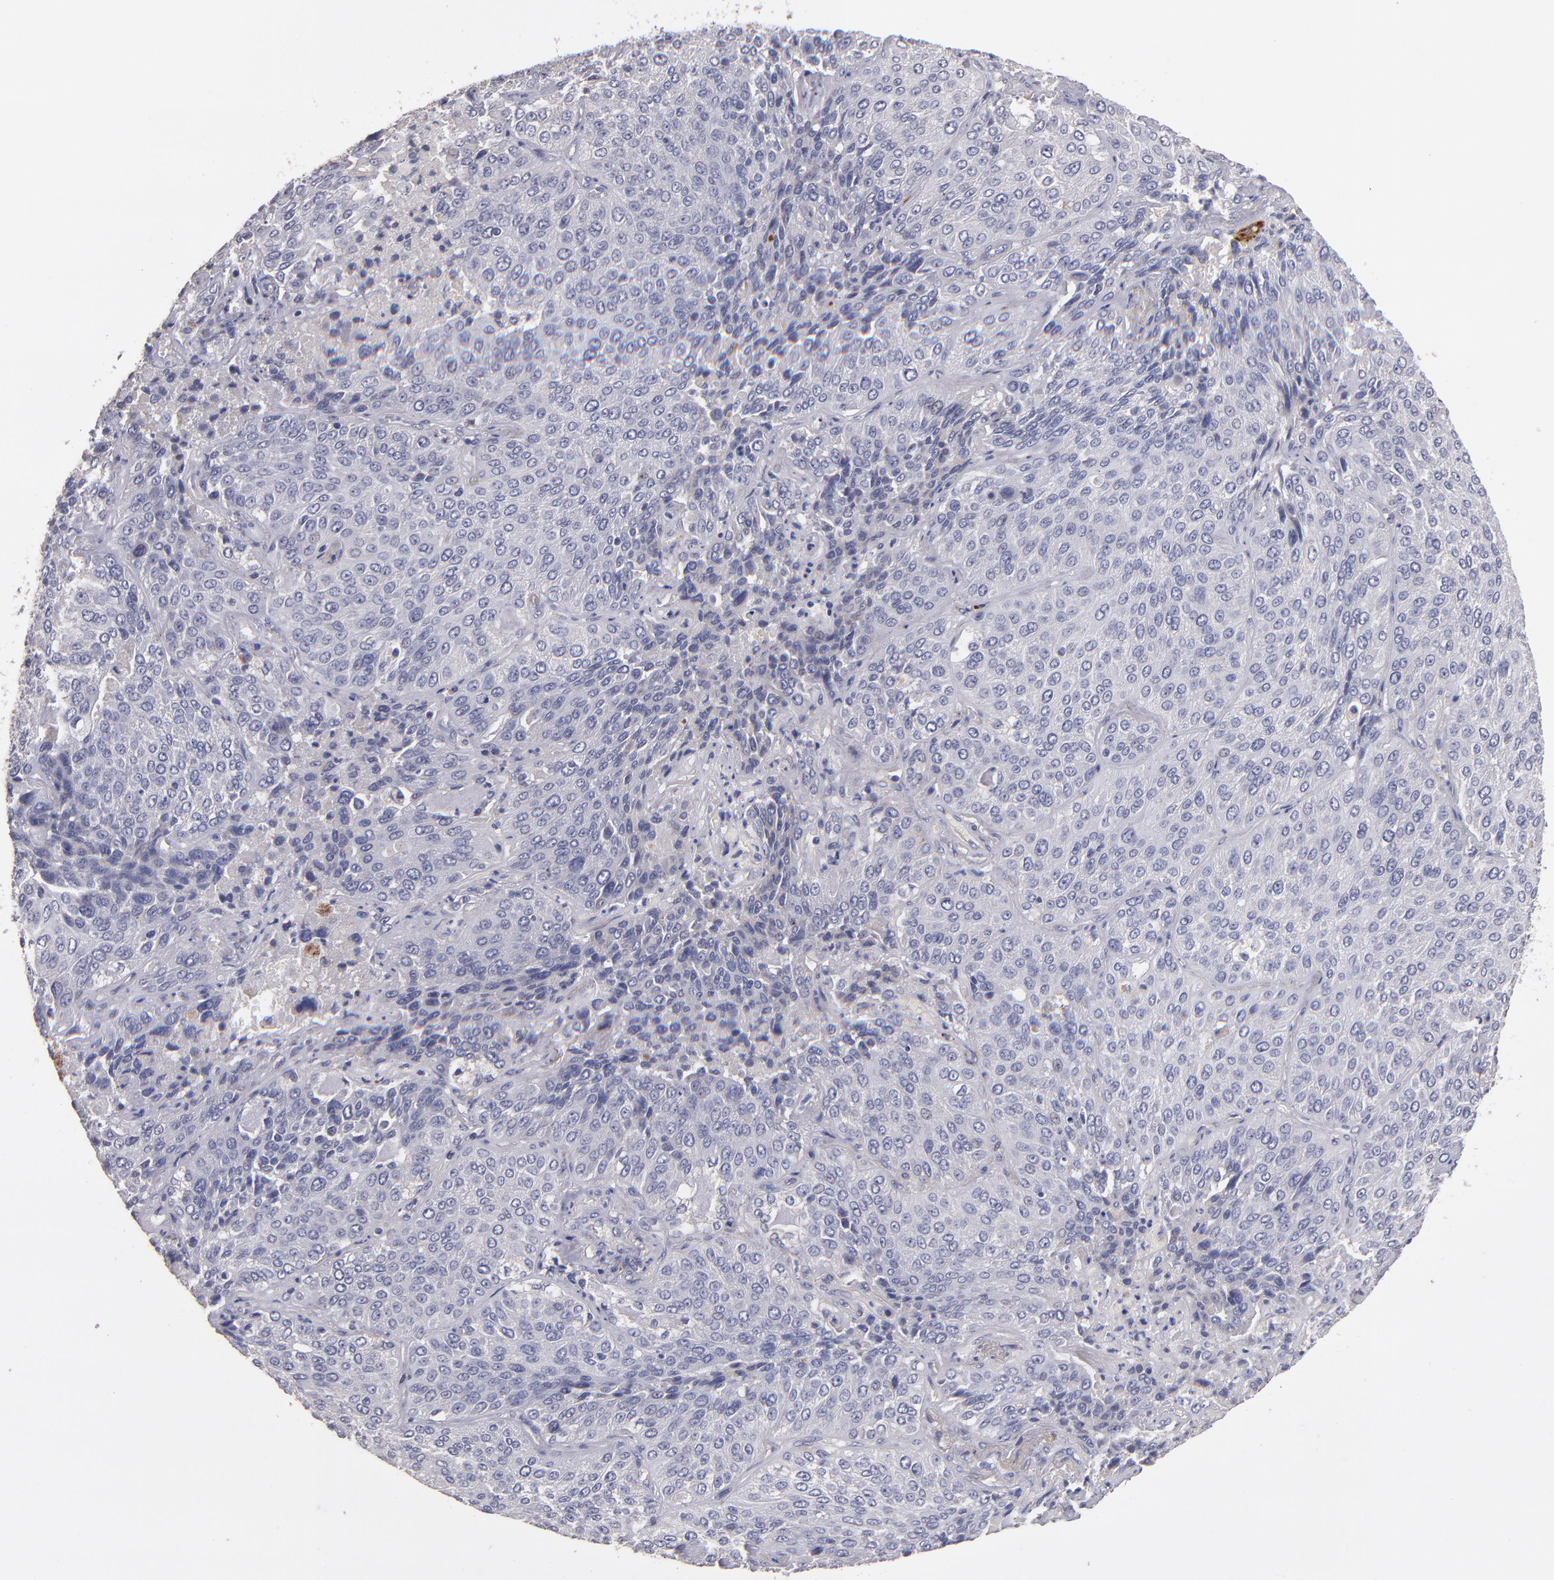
{"staining": {"intensity": "weak", "quantity": "<25%", "location": "cytoplasmic/membranous"}, "tissue": "lung cancer", "cell_type": "Tumor cells", "image_type": "cancer", "snomed": [{"axis": "morphology", "description": "Squamous cell carcinoma, NOS"}, {"axis": "topography", "description": "Lung"}], "caption": "IHC image of human lung squamous cell carcinoma stained for a protein (brown), which displays no staining in tumor cells.", "gene": "MAGEE1", "patient": {"sex": "male", "age": 54}}